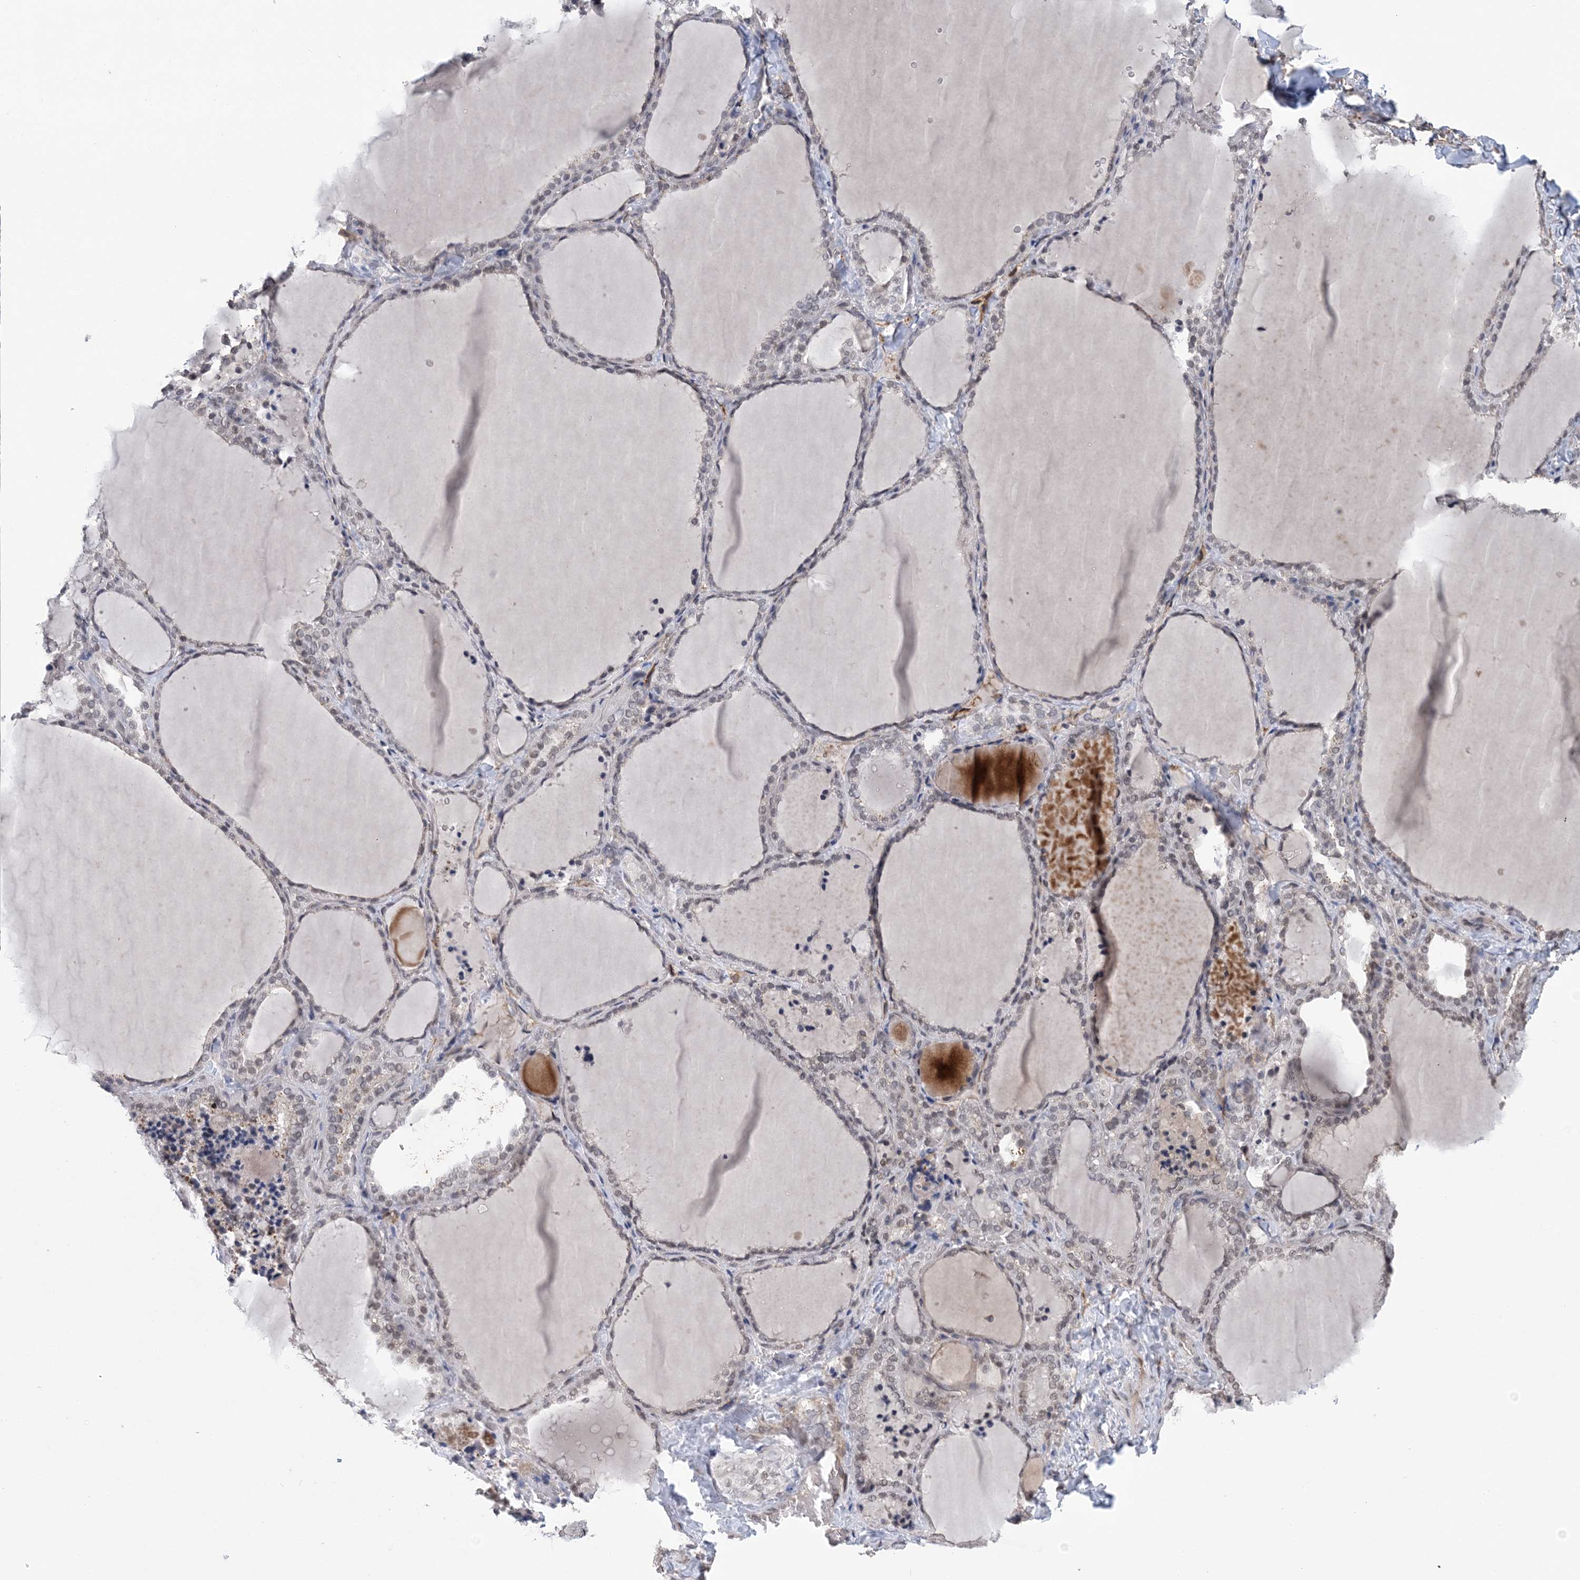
{"staining": {"intensity": "weak", "quantity": "25%-75%", "location": "nuclear"}, "tissue": "thyroid gland", "cell_type": "Glandular cells", "image_type": "normal", "snomed": [{"axis": "morphology", "description": "Normal tissue, NOS"}, {"axis": "topography", "description": "Thyroid gland"}], "caption": "Thyroid gland was stained to show a protein in brown. There is low levels of weak nuclear staining in approximately 25%-75% of glandular cells. The staining is performed using DAB brown chromogen to label protein expression. The nuclei are counter-stained blue using hematoxylin.", "gene": "CCDC152", "patient": {"sex": "female", "age": 22}}